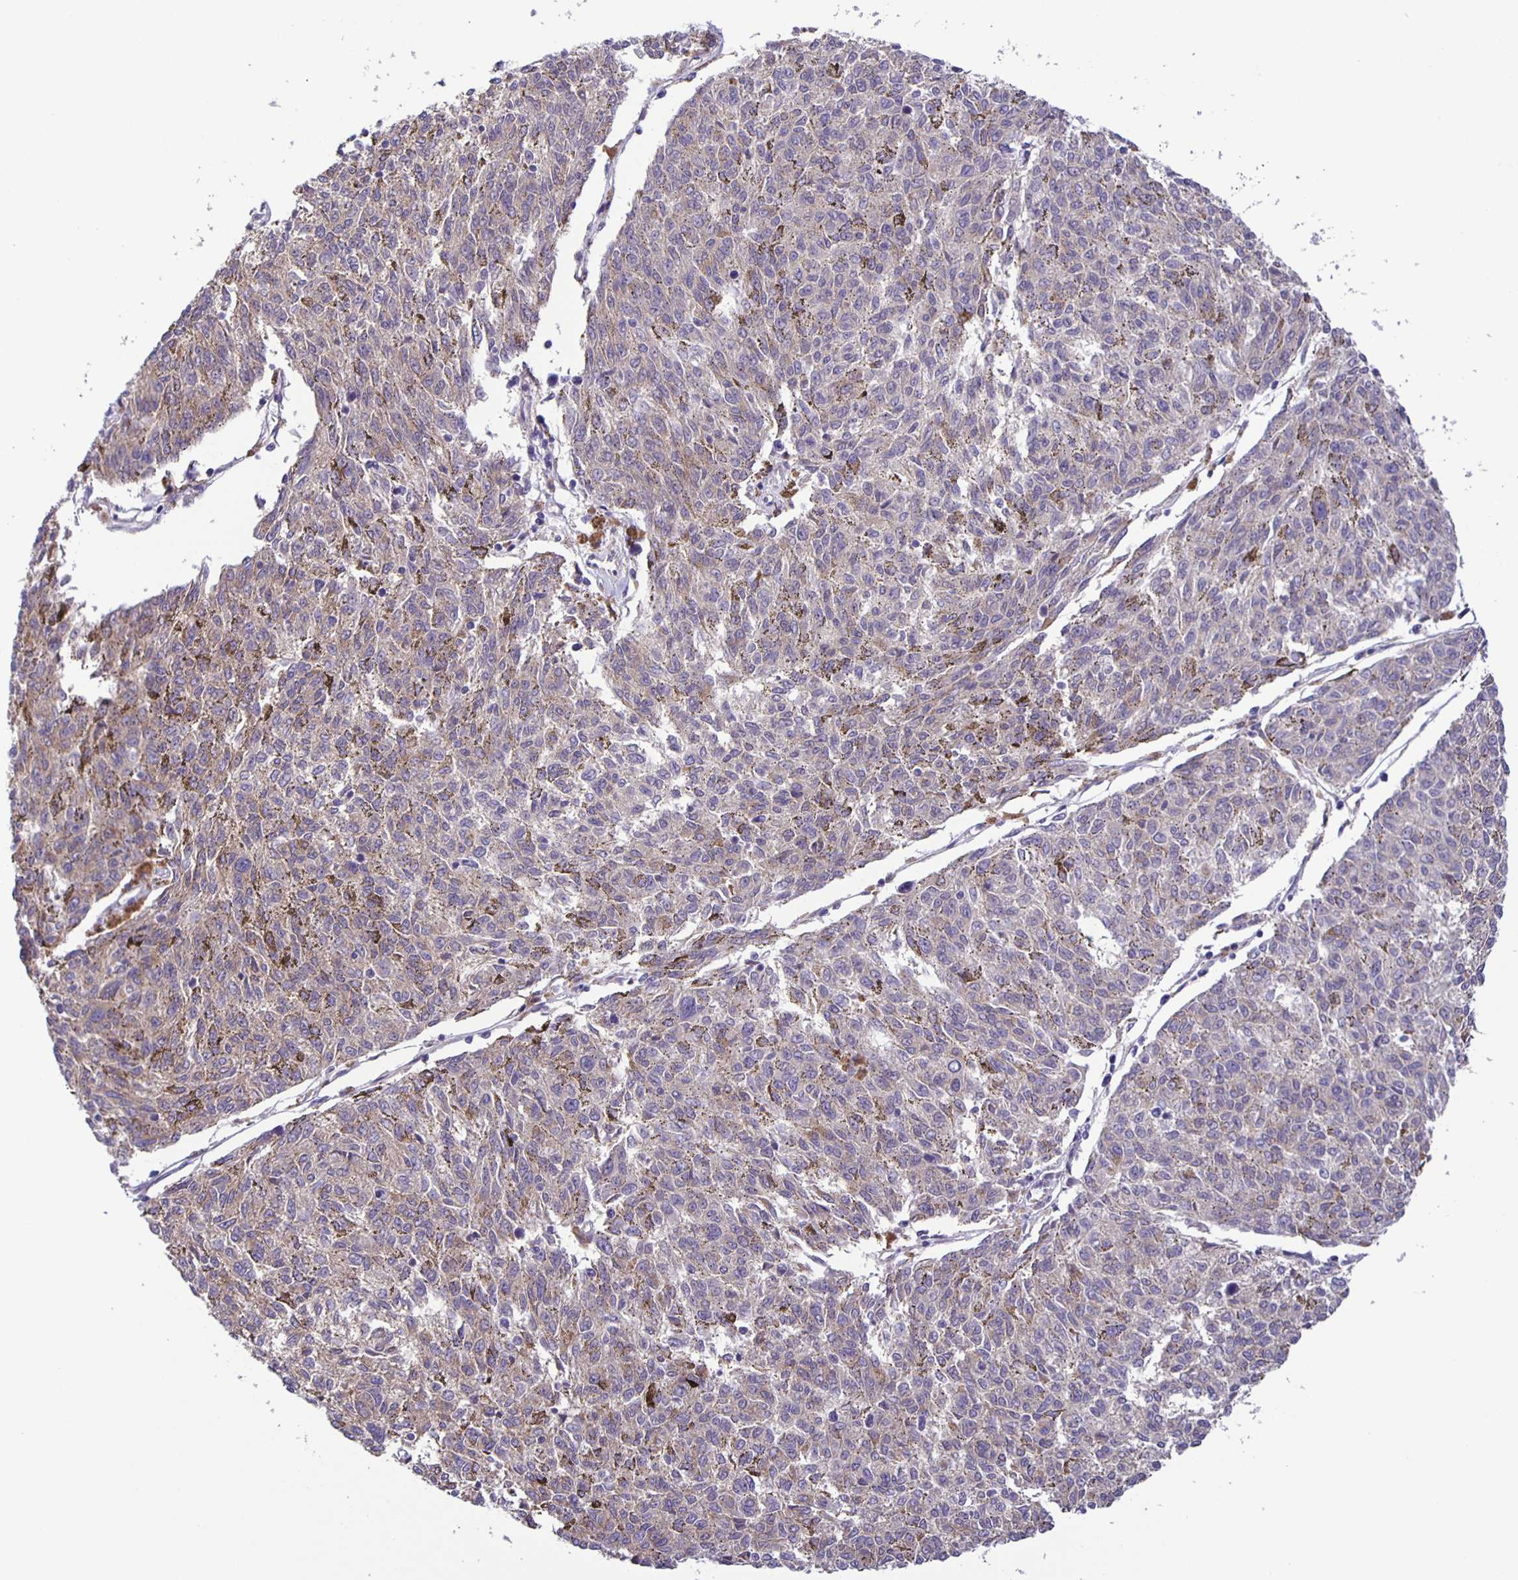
{"staining": {"intensity": "negative", "quantity": "none", "location": "none"}, "tissue": "melanoma", "cell_type": "Tumor cells", "image_type": "cancer", "snomed": [{"axis": "morphology", "description": "Malignant melanoma, NOS"}, {"axis": "topography", "description": "Skin"}], "caption": "Photomicrograph shows no protein staining in tumor cells of malignant melanoma tissue.", "gene": "JMJD4", "patient": {"sex": "female", "age": 72}}